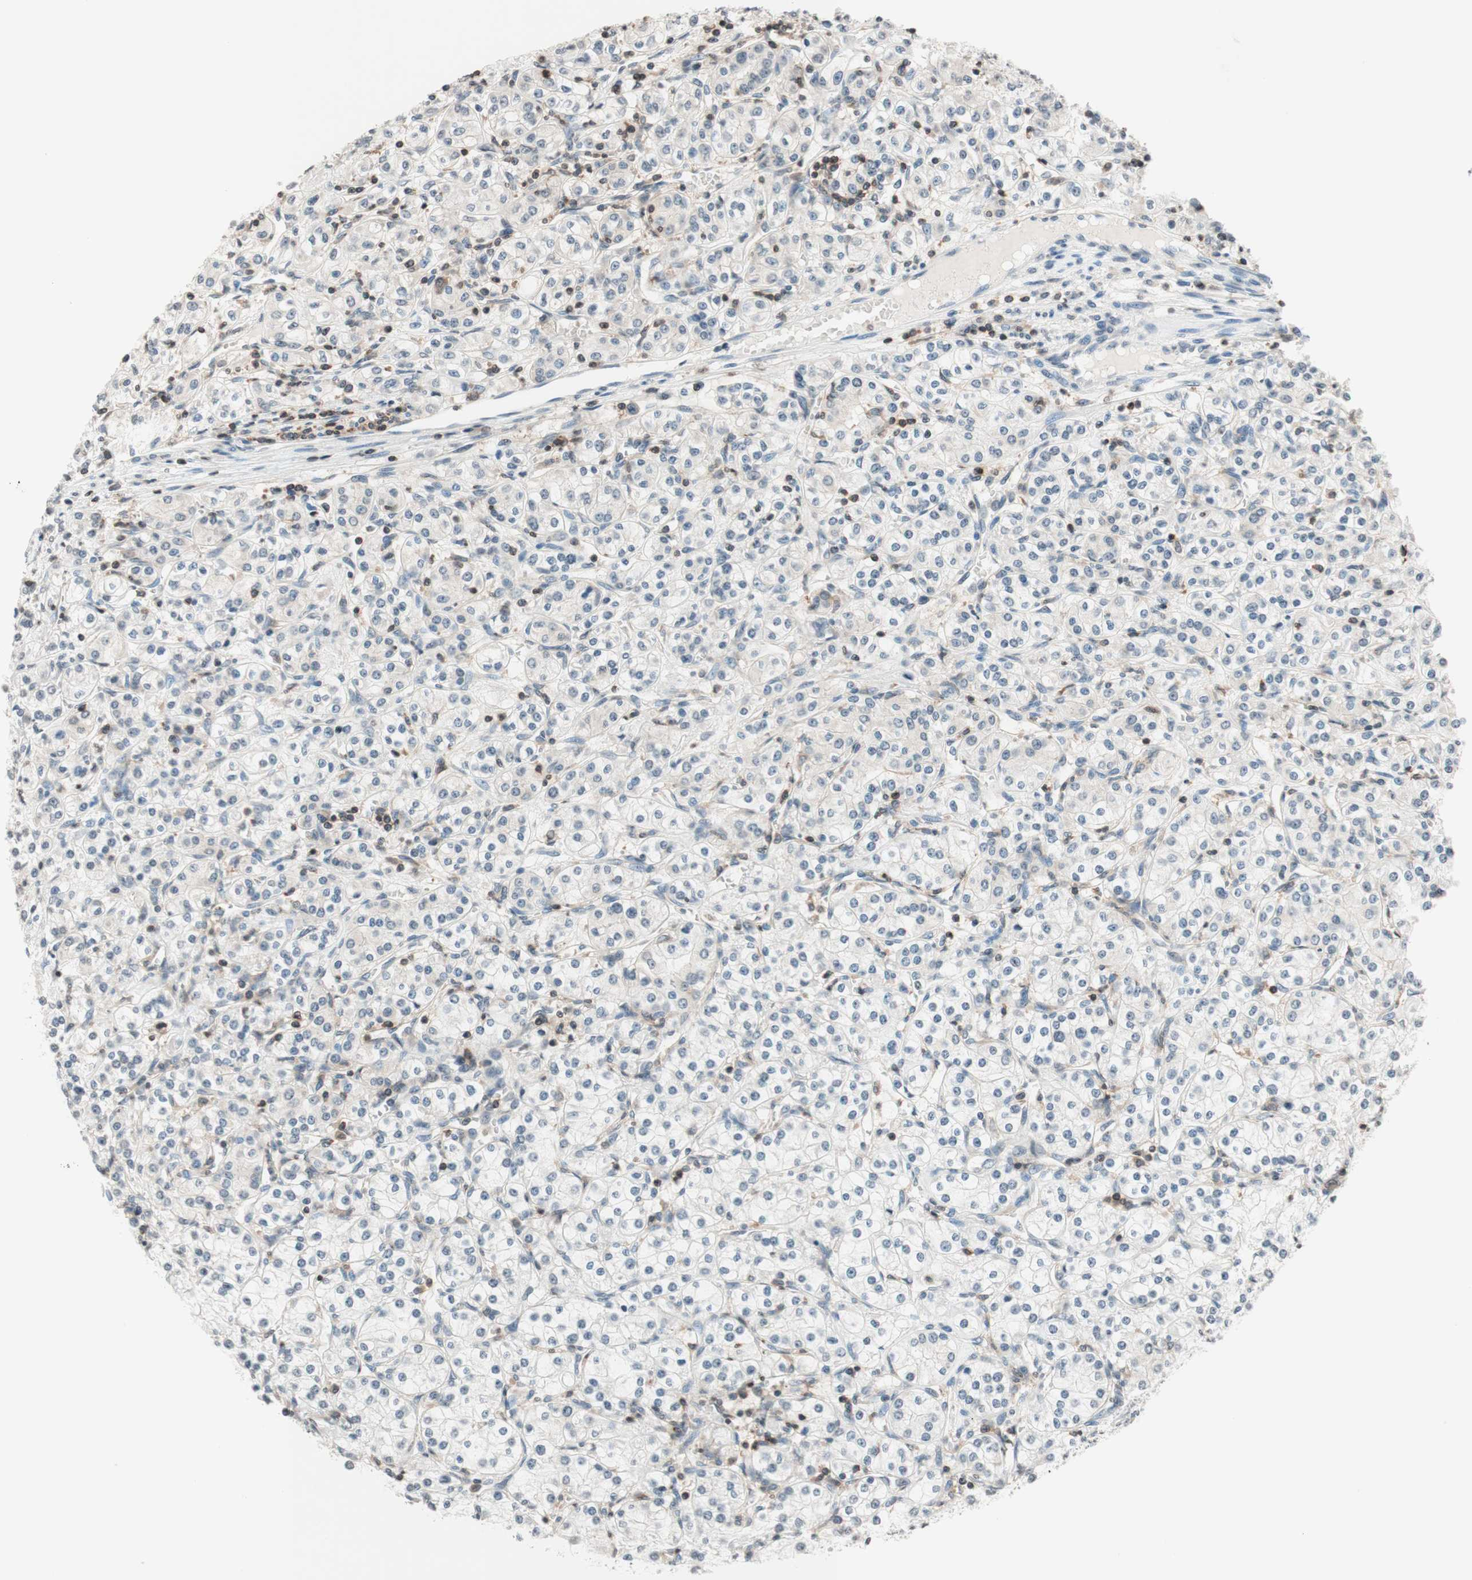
{"staining": {"intensity": "weak", "quantity": "<25%", "location": "cytoplasmic/membranous"}, "tissue": "renal cancer", "cell_type": "Tumor cells", "image_type": "cancer", "snomed": [{"axis": "morphology", "description": "Adenocarcinoma, NOS"}, {"axis": "topography", "description": "Kidney"}], "caption": "This is an immunohistochemistry (IHC) photomicrograph of human renal adenocarcinoma. There is no staining in tumor cells.", "gene": "WIPF1", "patient": {"sex": "male", "age": 77}}